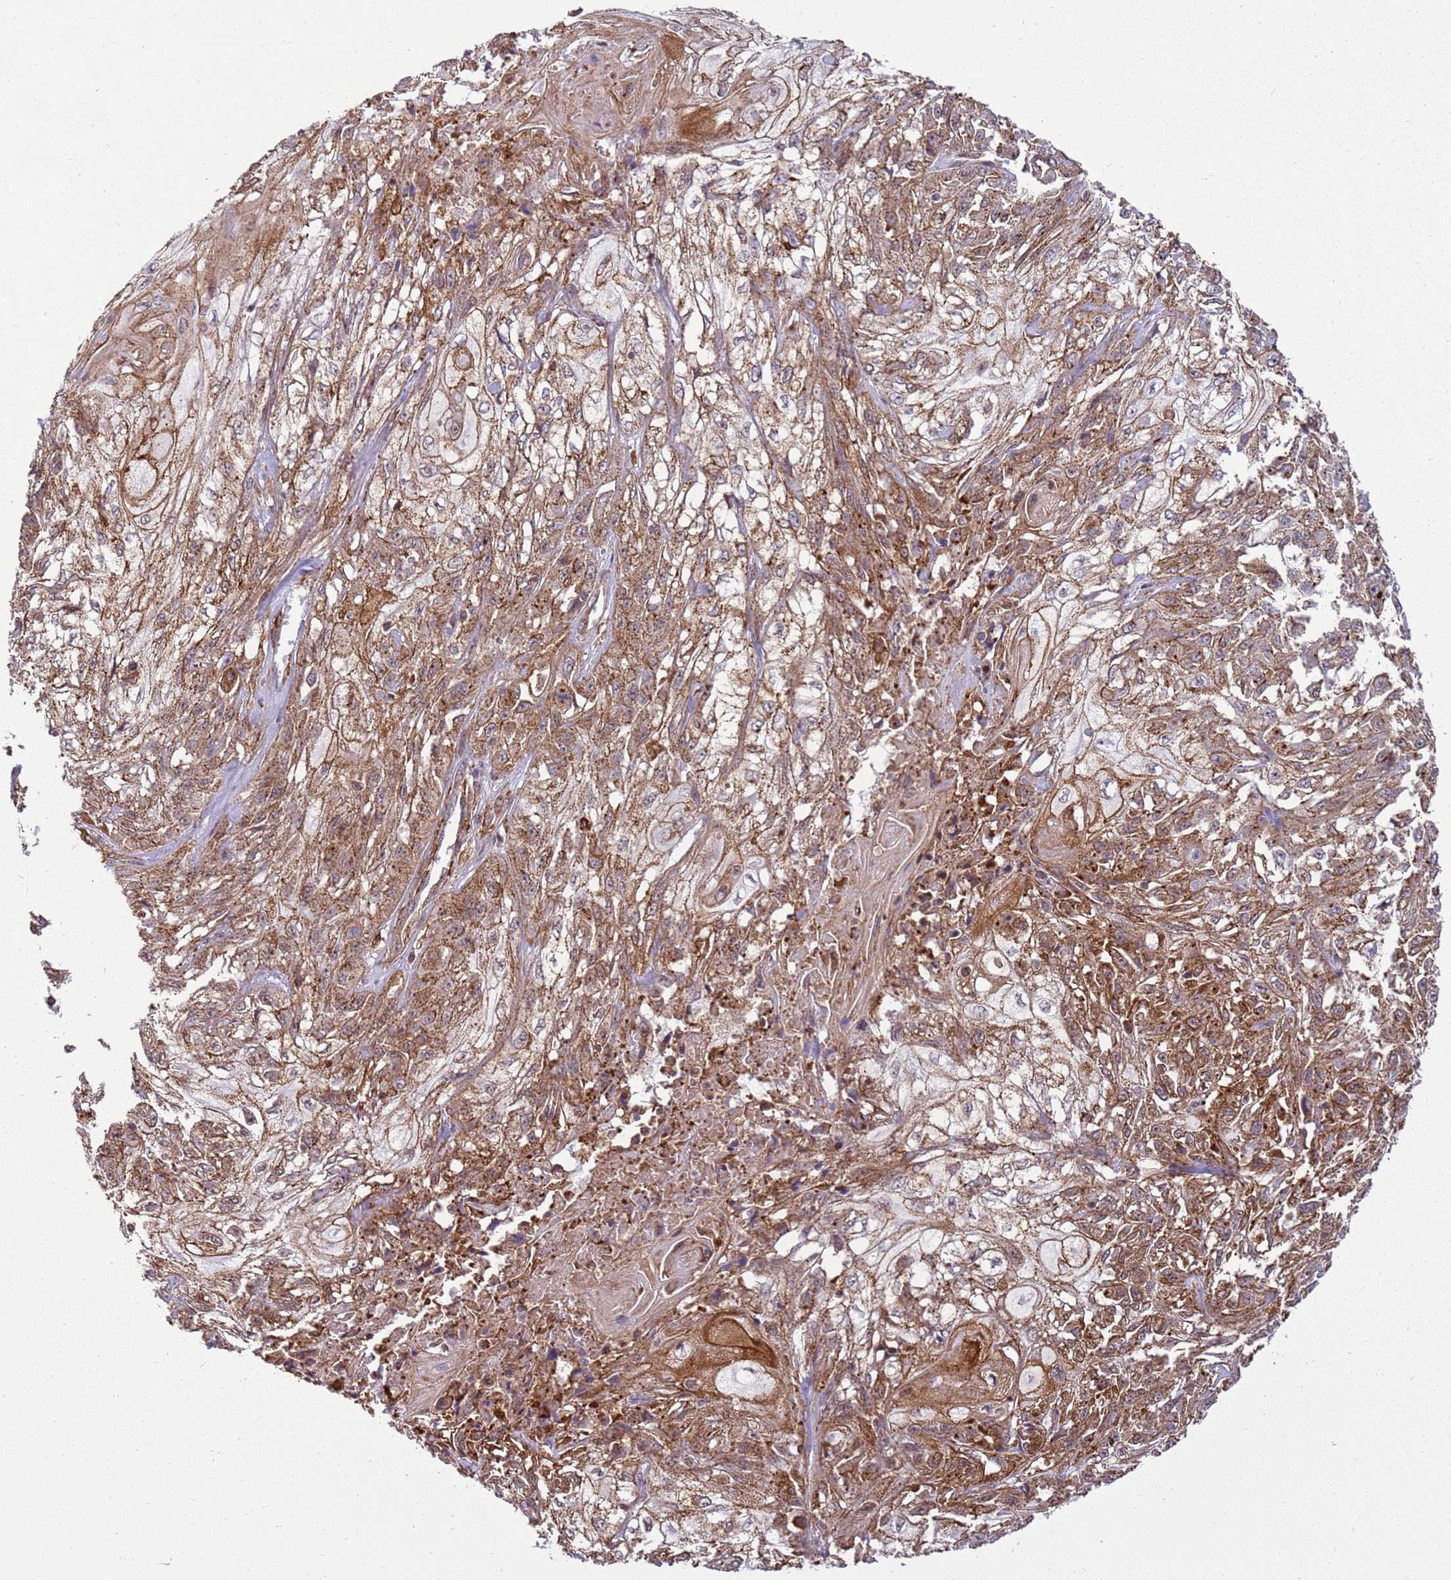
{"staining": {"intensity": "moderate", "quantity": ">75%", "location": "cytoplasmic/membranous"}, "tissue": "skin cancer", "cell_type": "Tumor cells", "image_type": "cancer", "snomed": [{"axis": "morphology", "description": "Squamous cell carcinoma, NOS"}, {"axis": "morphology", "description": "Squamous cell carcinoma, metastatic, NOS"}, {"axis": "topography", "description": "Skin"}, {"axis": "topography", "description": "Lymph node"}], "caption": "Skin cancer (squamous cell carcinoma) stained with a brown dye shows moderate cytoplasmic/membranous positive staining in approximately >75% of tumor cells.", "gene": "GABRE", "patient": {"sex": "male", "age": 75}}